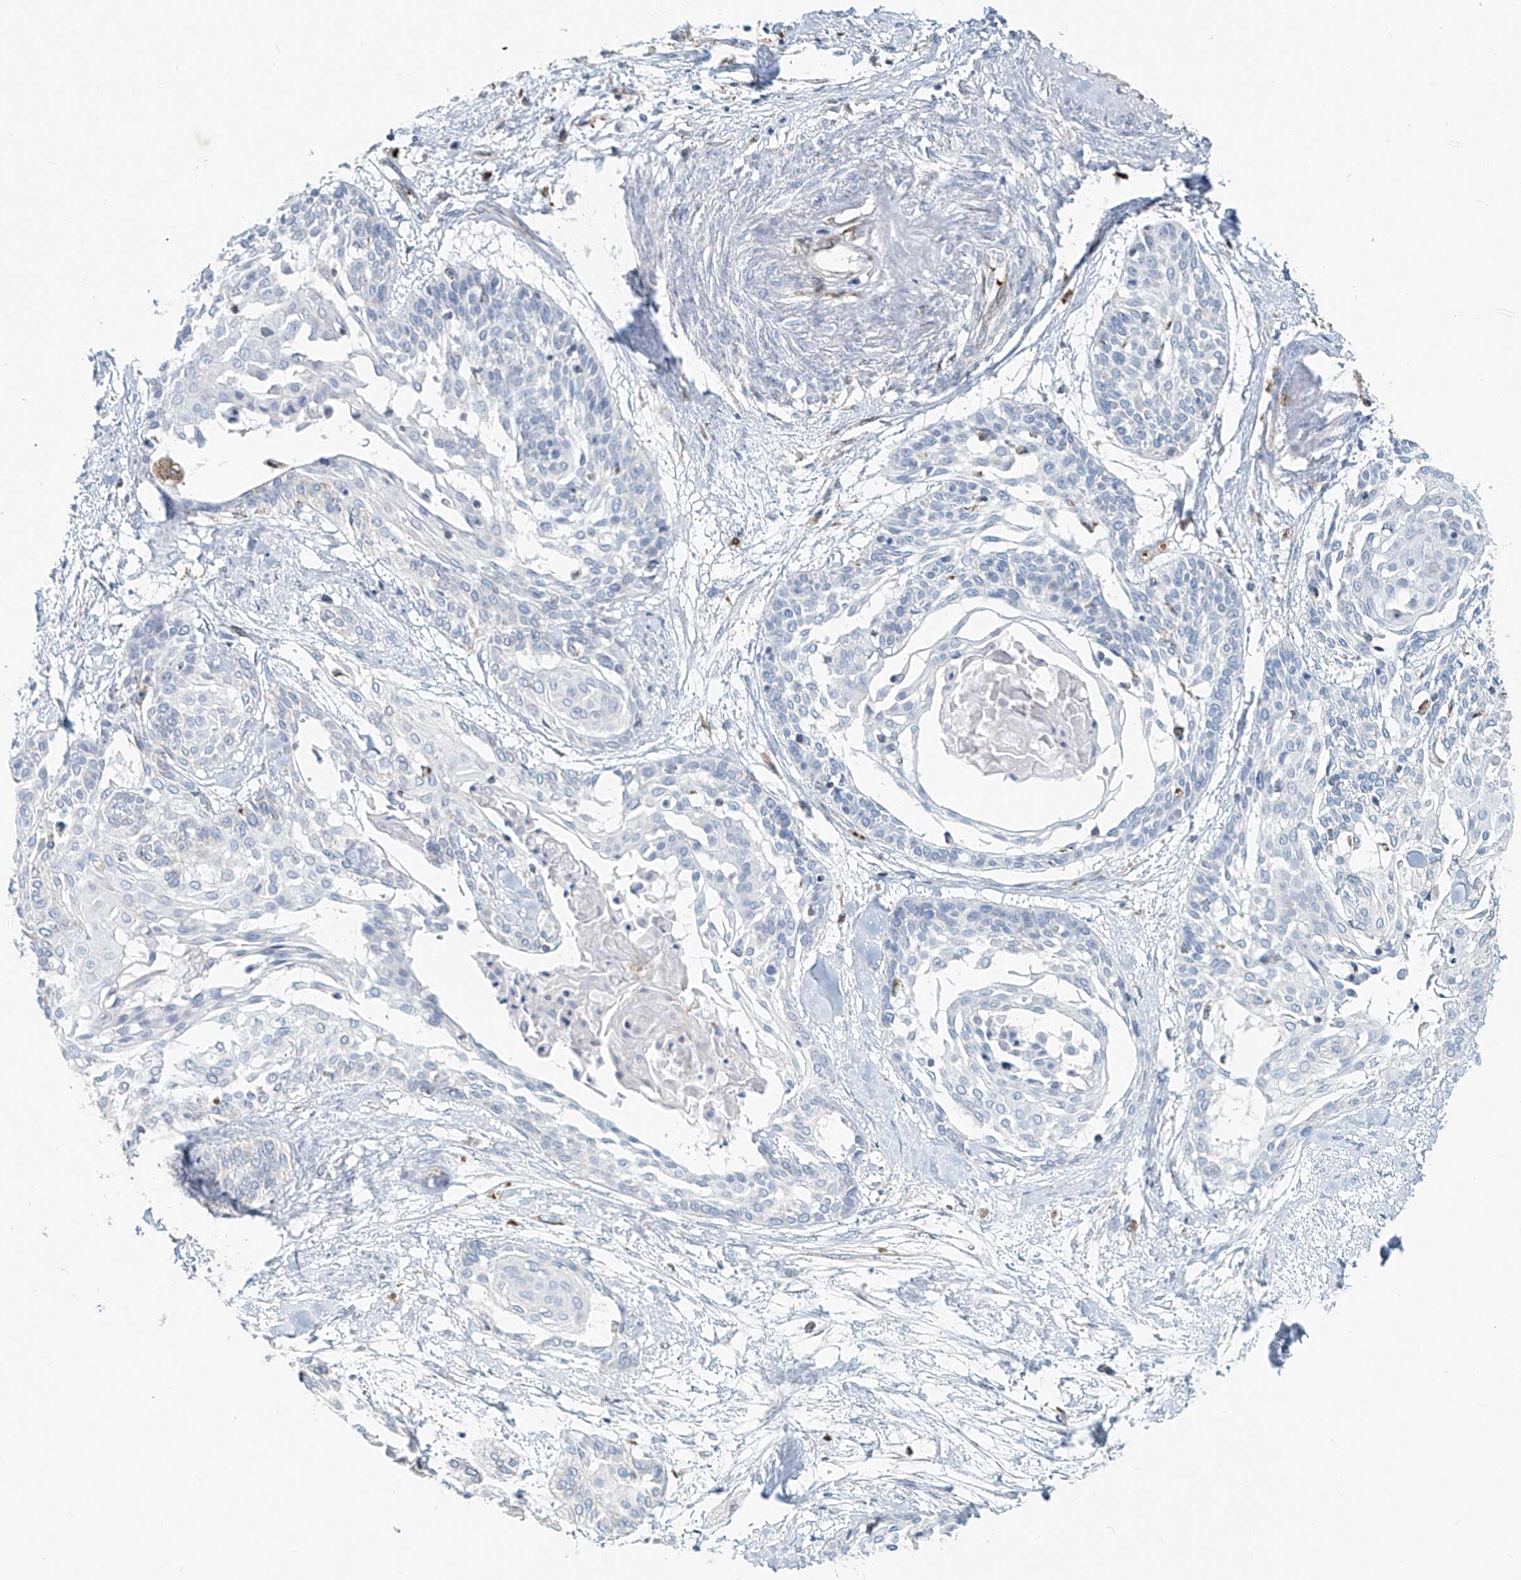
{"staining": {"intensity": "negative", "quantity": "none", "location": "none"}, "tissue": "cervical cancer", "cell_type": "Tumor cells", "image_type": "cancer", "snomed": [{"axis": "morphology", "description": "Squamous cell carcinoma, NOS"}, {"axis": "topography", "description": "Cervix"}], "caption": "This is an IHC photomicrograph of human cervical cancer. There is no positivity in tumor cells.", "gene": "PTPRA", "patient": {"sex": "female", "age": 57}}